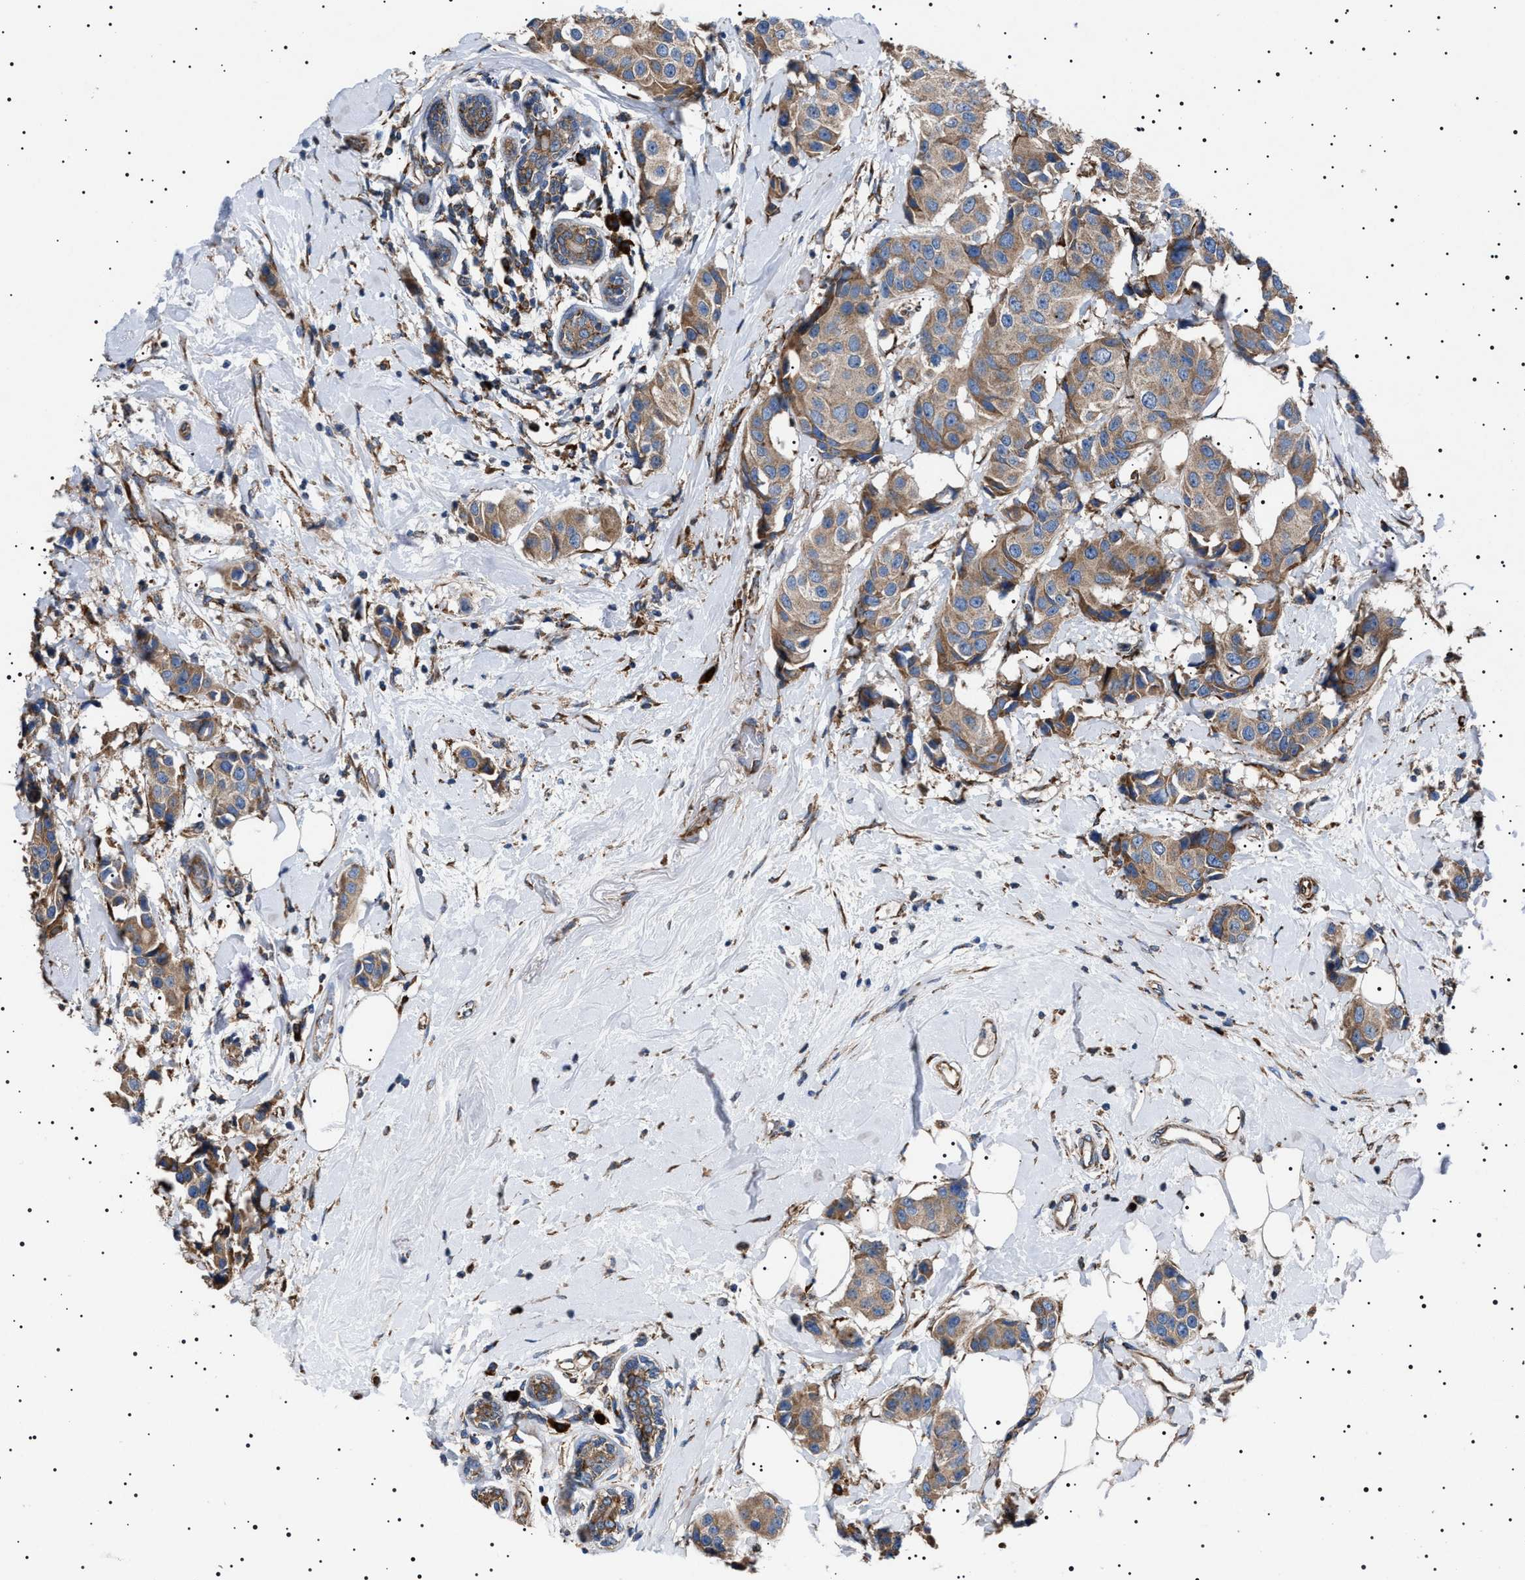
{"staining": {"intensity": "weak", "quantity": ">75%", "location": "cytoplasmic/membranous"}, "tissue": "breast cancer", "cell_type": "Tumor cells", "image_type": "cancer", "snomed": [{"axis": "morphology", "description": "Normal tissue, NOS"}, {"axis": "morphology", "description": "Duct carcinoma"}, {"axis": "topography", "description": "Breast"}], "caption": "Human breast intraductal carcinoma stained for a protein (brown) demonstrates weak cytoplasmic/membranous positive expression in about >75% of tumor cells.", "gene": "TOP1MT", "patient": {"sex": "female", "age": 39}}